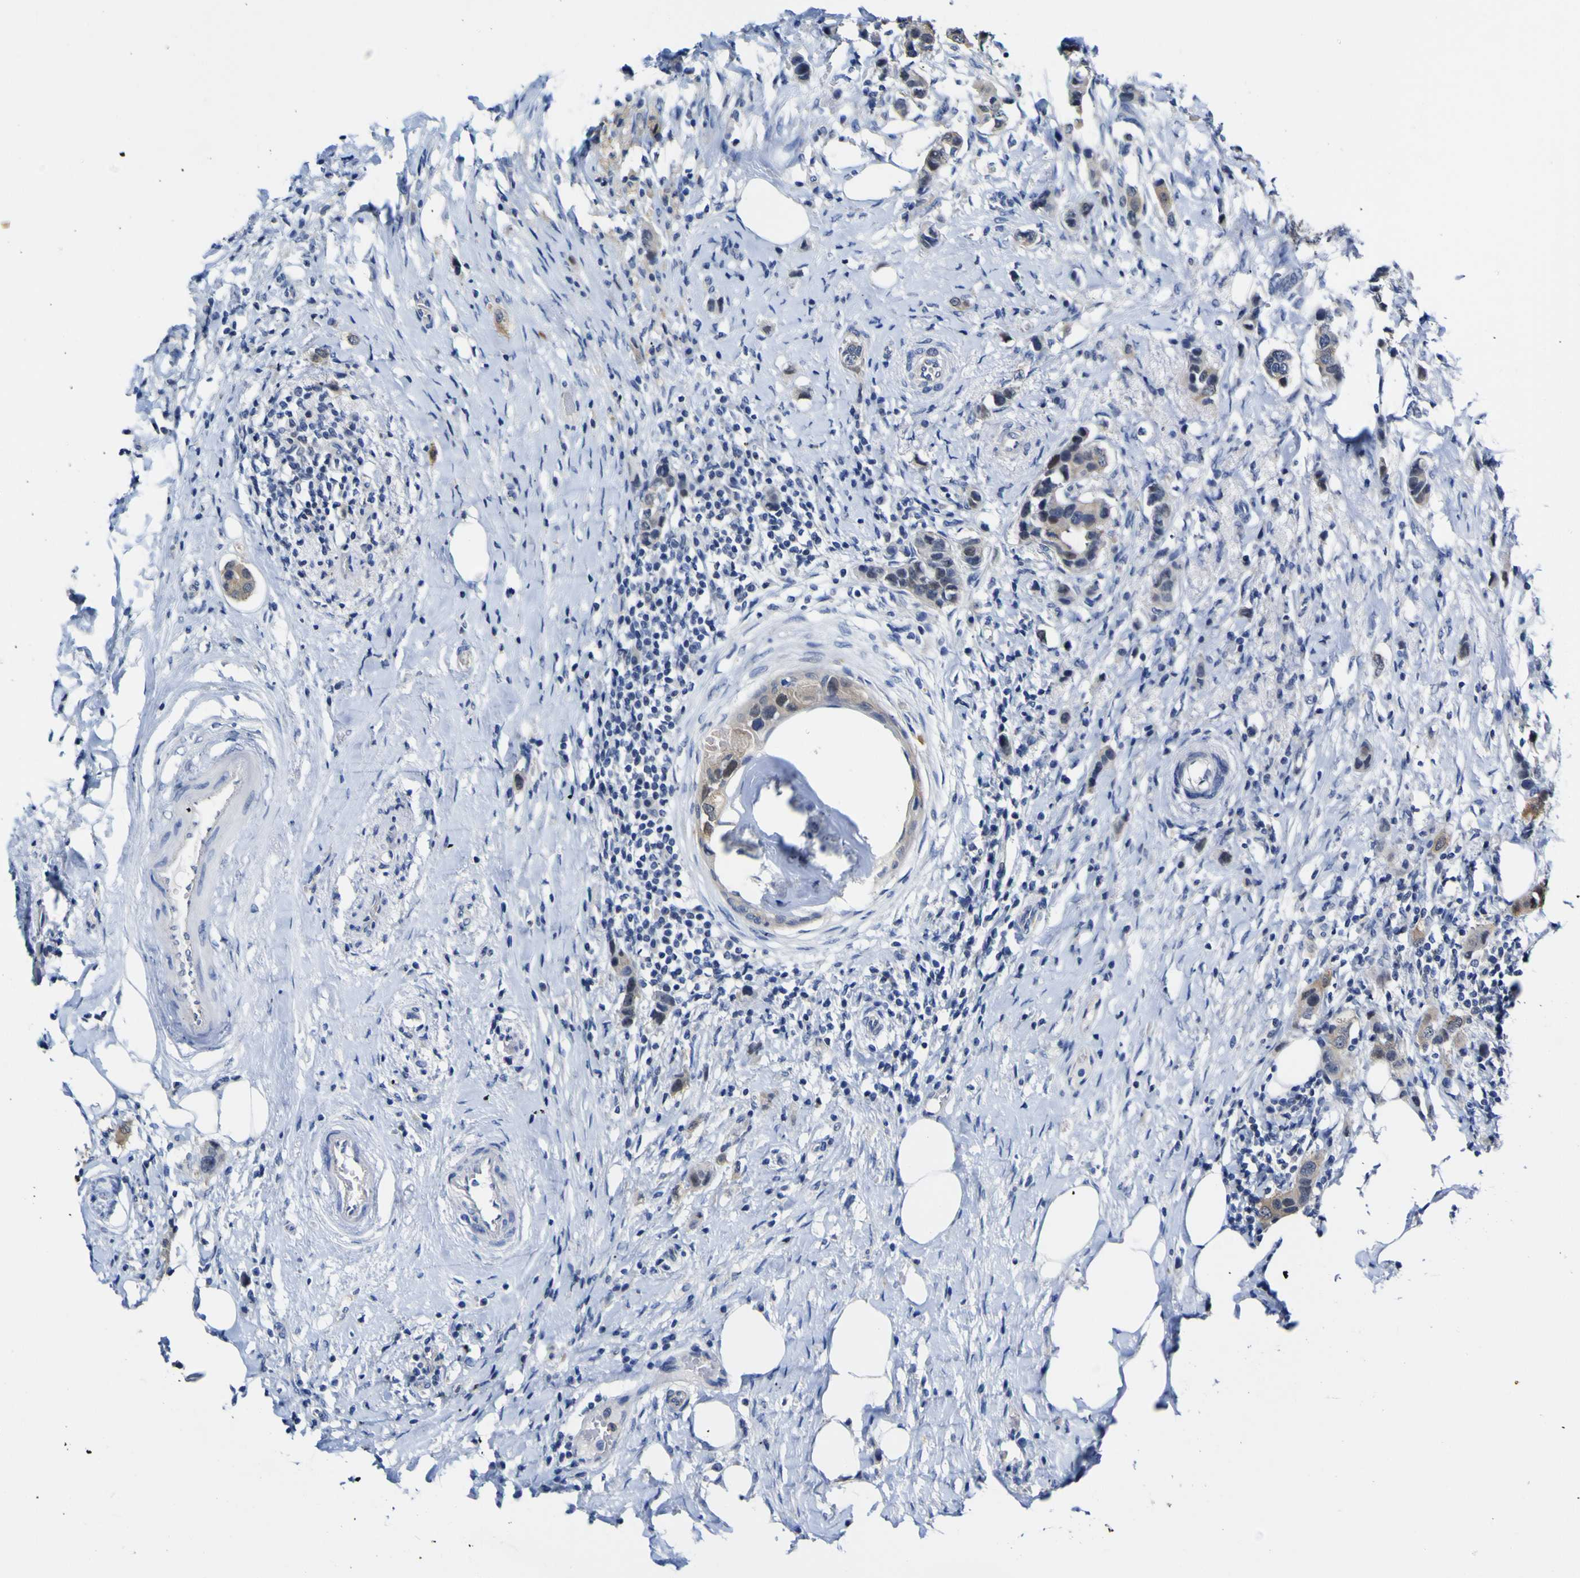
{"staining": {"intensity": "weak", "quantity": ">75%", "location": "cytoplasmic/membranous"}, "tissue": "breast cancer", "cell_type": "Tumor cells", "image_type": "cancer", "snomed": [{"axis": "morphology", "description": "Normal tissue, NOS"}, {"axis": "morphology", "description": "Duct carcinoma"}, {"axis": "topography", "description": "Breast"}], "caption": "Immunohistochemistry of invasive ductal carcinoma (breast) displays low levels of weak cytoplasmic/membranous positivity in about >75% of tumor cells. The staining was performed using DAB (3,3'-diaminobenzidine), with brown indicating positive protein expression. Nuclei are stained blue with hematoxylin.", "gene": "CASP6", "patient": {"sex": "female", "age": 50}}